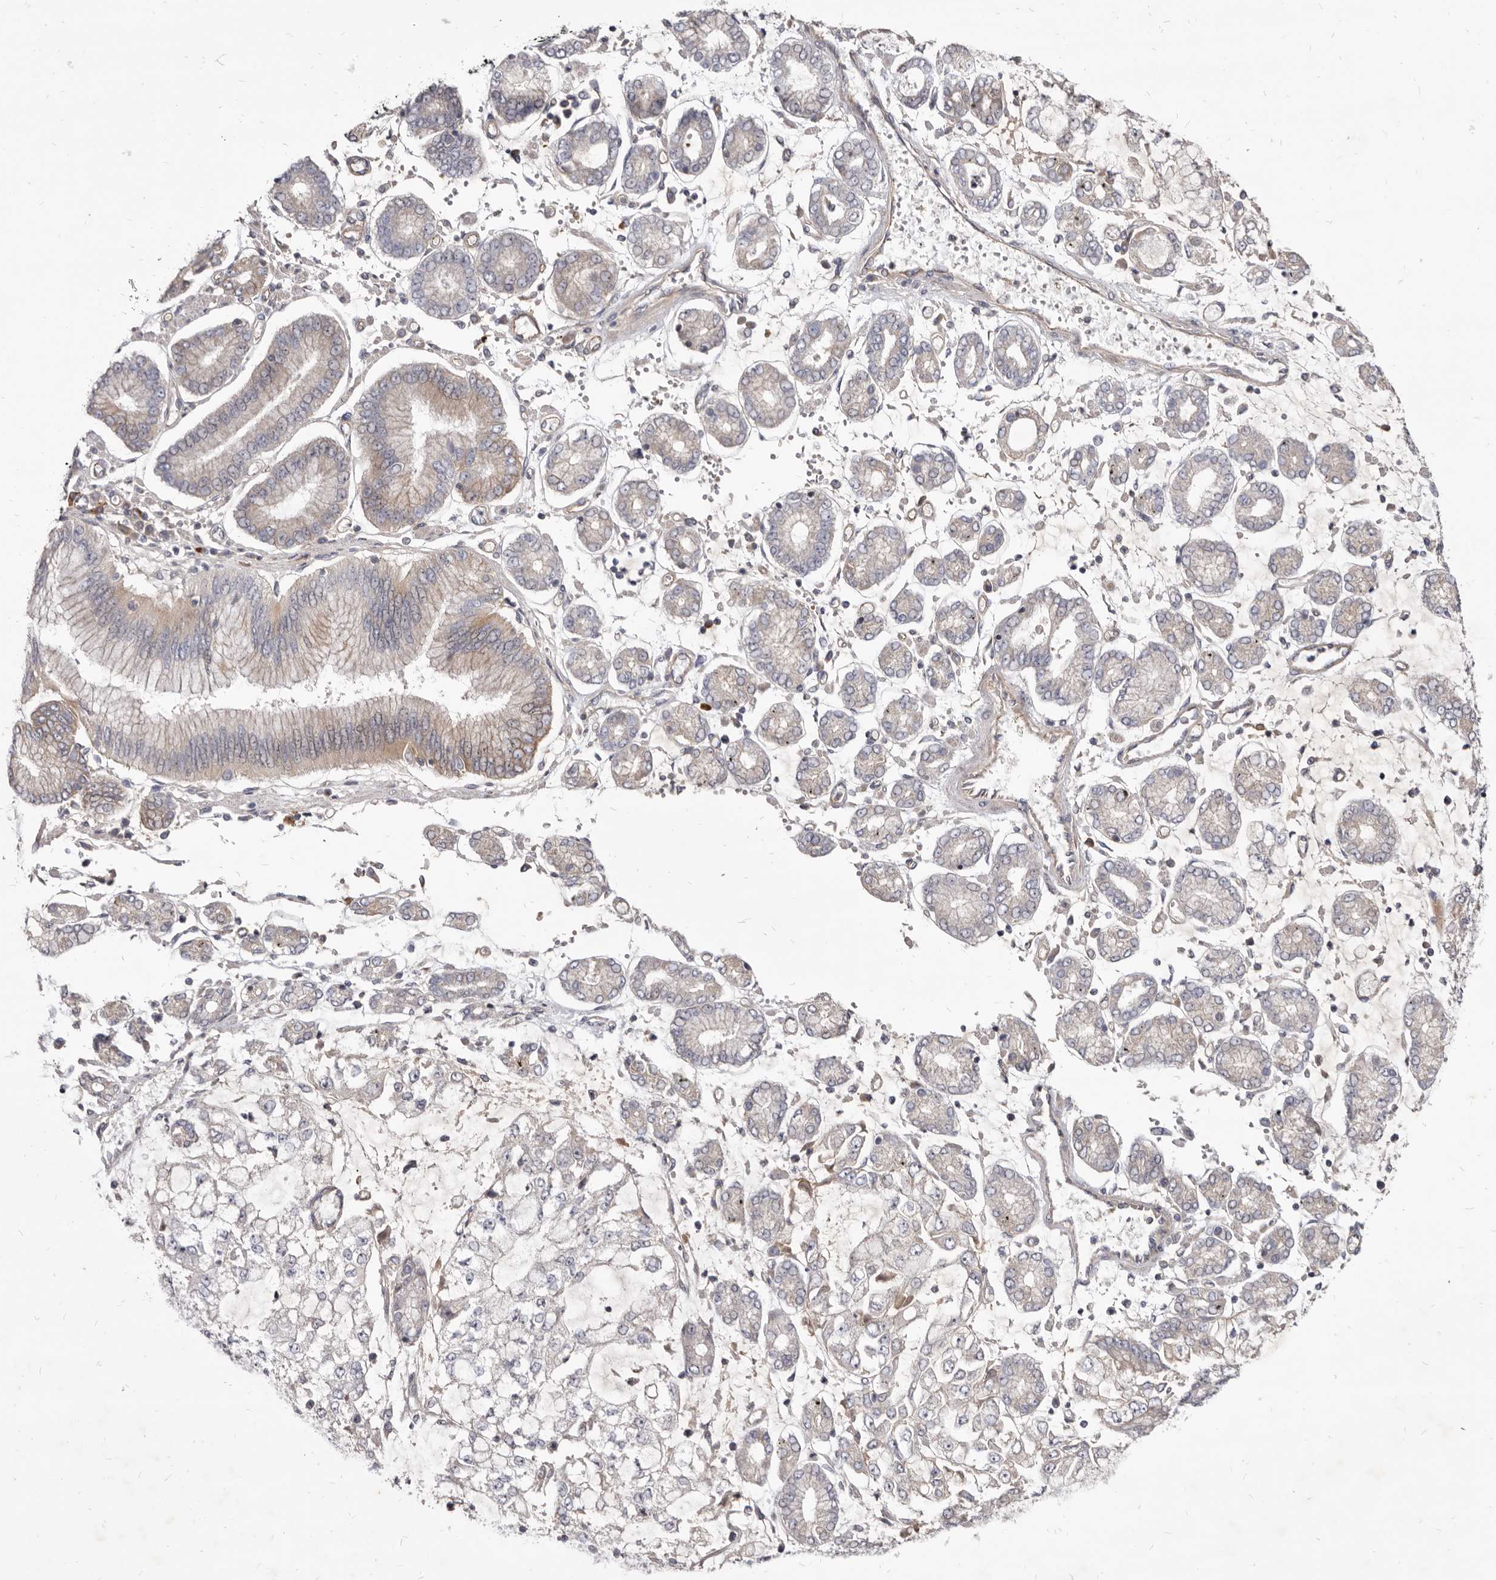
{"staining": {"intensity": "weak", "quantity": "<25%", "location": "cytoplasmic/membranous"}, "tissue": "stomach cancer", "cell_type": "Tumor cells", "image_type": "cancer", "snomed": [{"axis": "morphology", "description": "Adenocarcinoma, NOS"}, {"axis": "topography", "description": "Stomach"}], "caption": "Tumor cells show no significant positivity in stomach cancer (adenocarcinoma).", "gene": "FAS", "patient": {"sex": "male", "age": 76}}